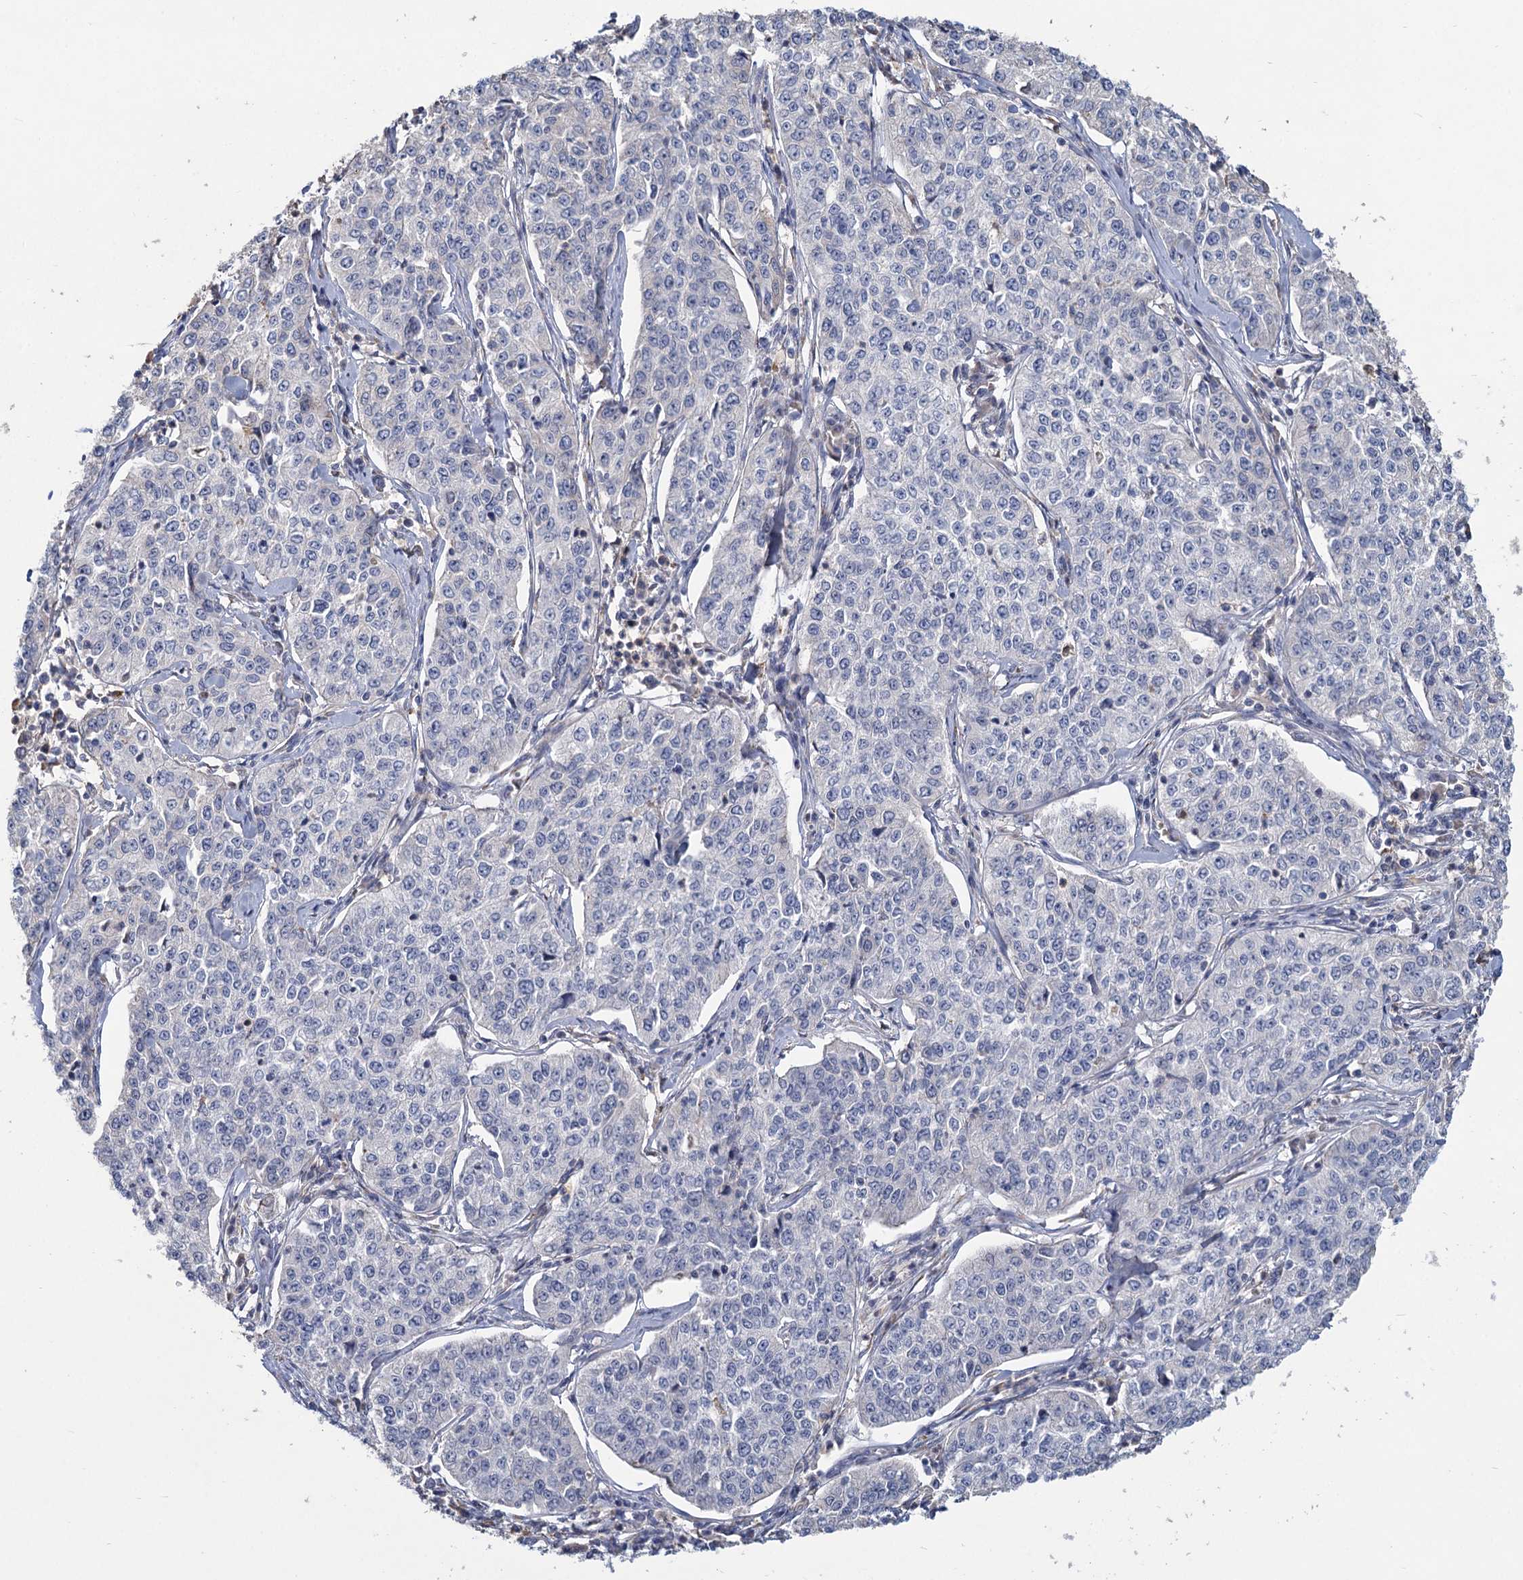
{"staining": {"intensity": "negative", "quantity": "none", "location": "none"}, "tissue": "cervical cancer", "cell_type": "Tumor cells", "image_type": "cancer", "snomed": [{"axis": "morphology", "description": "Squamous cell carcinoma, NOS"}, {"axis": "topography", "description": "Cervix"}], "caption": "An IHC image of cervical squamous cell carcinoma is shown. There is no staining in tumor cells of cervical squamous cell carcinoma.", "gene": "HES2", "patient": {"sex": "female", "age": 35}}